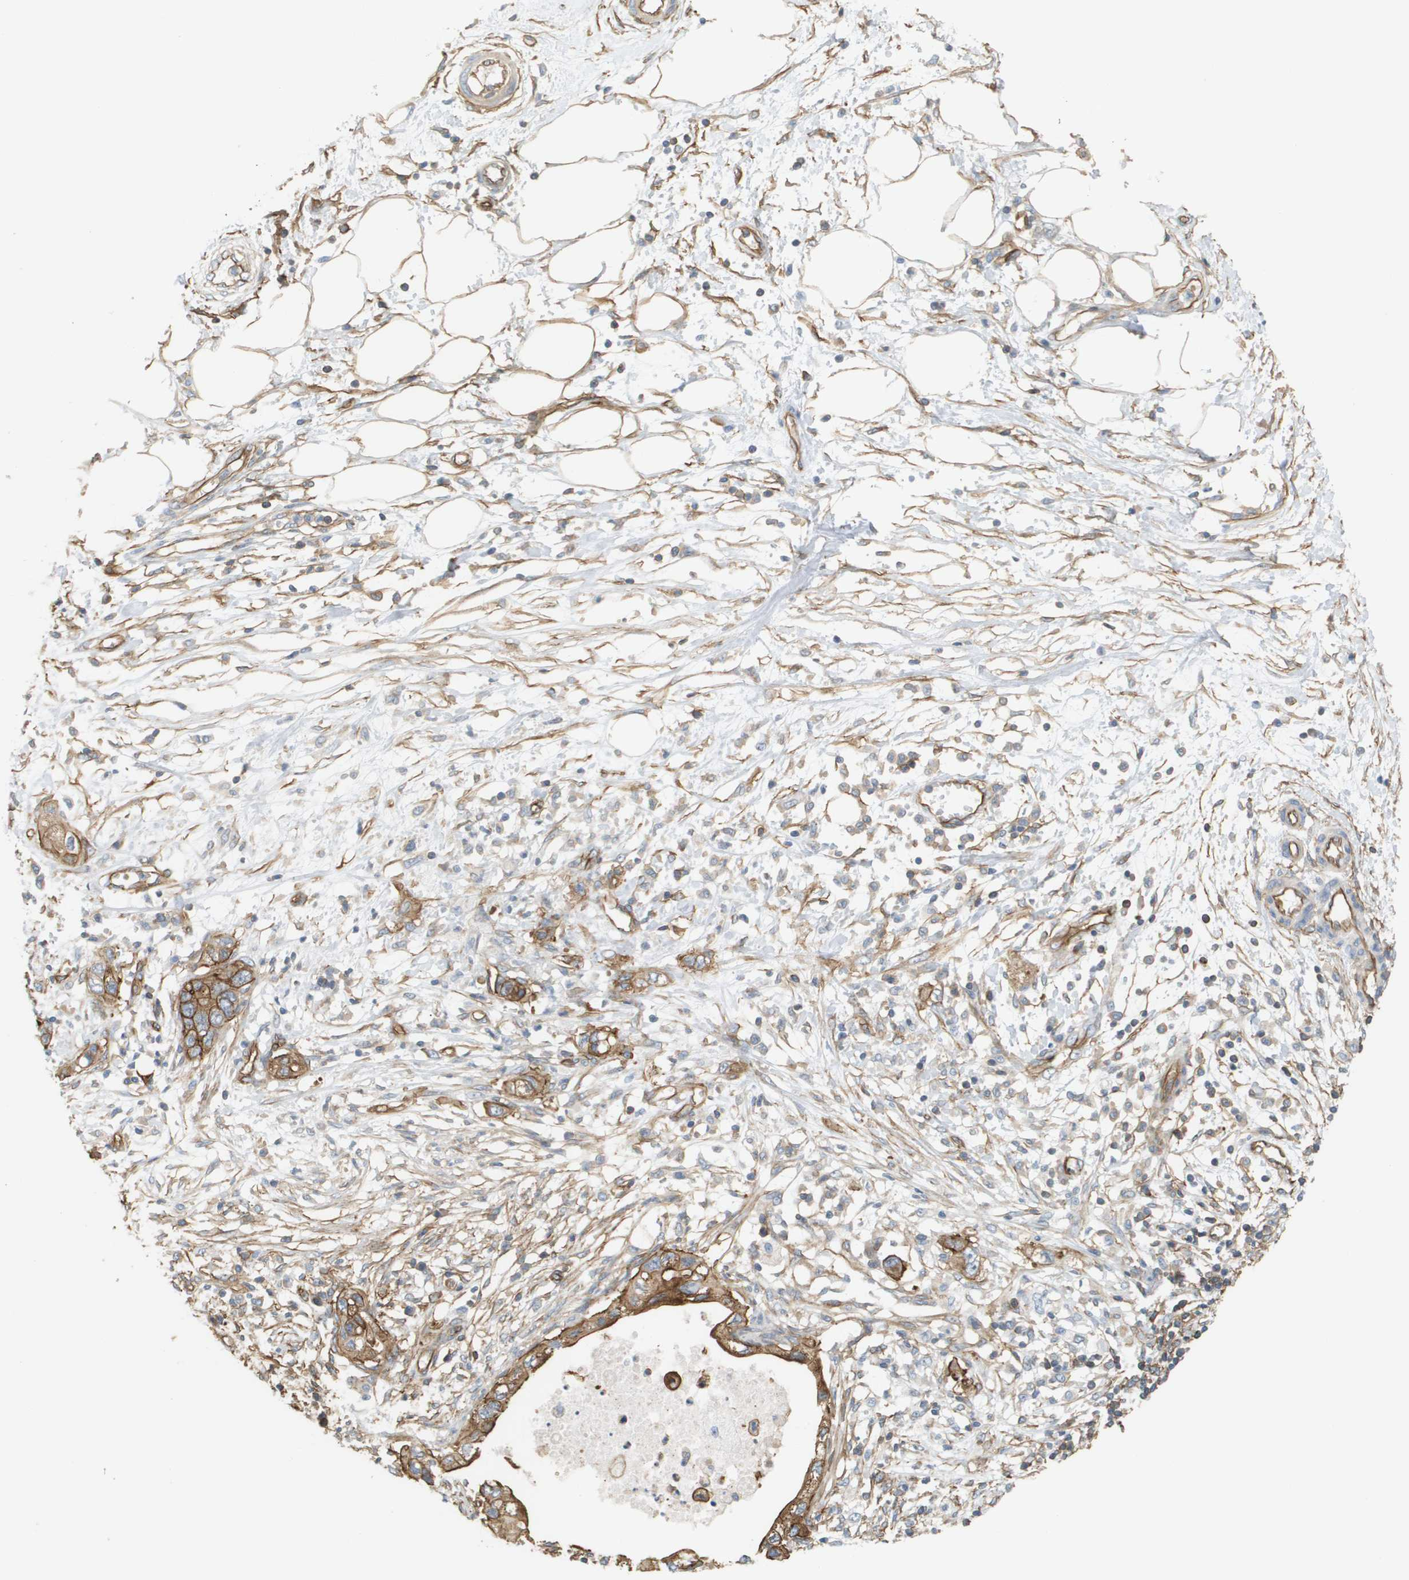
{"staining": {"intensity": "strong", "quantity": ">75%", "location": "cytoplasmic/membranous"}, "tissue": "pancreatic cancer", "cell_type": "Tumor cells", "image_type": "cancer", "snomed": [{"axis": "morphology", "description": "Adenocarcinoma, NOS"}, {"axis": "topography", "description": "Pancreas"}], "caption": "Immunohistochemical staining of pancreatic adenocarcinoma displays high levels of strong cytoplasmic/membranous expression in about >75% of tumor cells. The staining is performed using DAB brown chromogen to label protein expression. The nuclei are counter-stained blue using hematoxylin.", "gene": "SGMS2", "patient": {"sex": "male", "age": 56}}